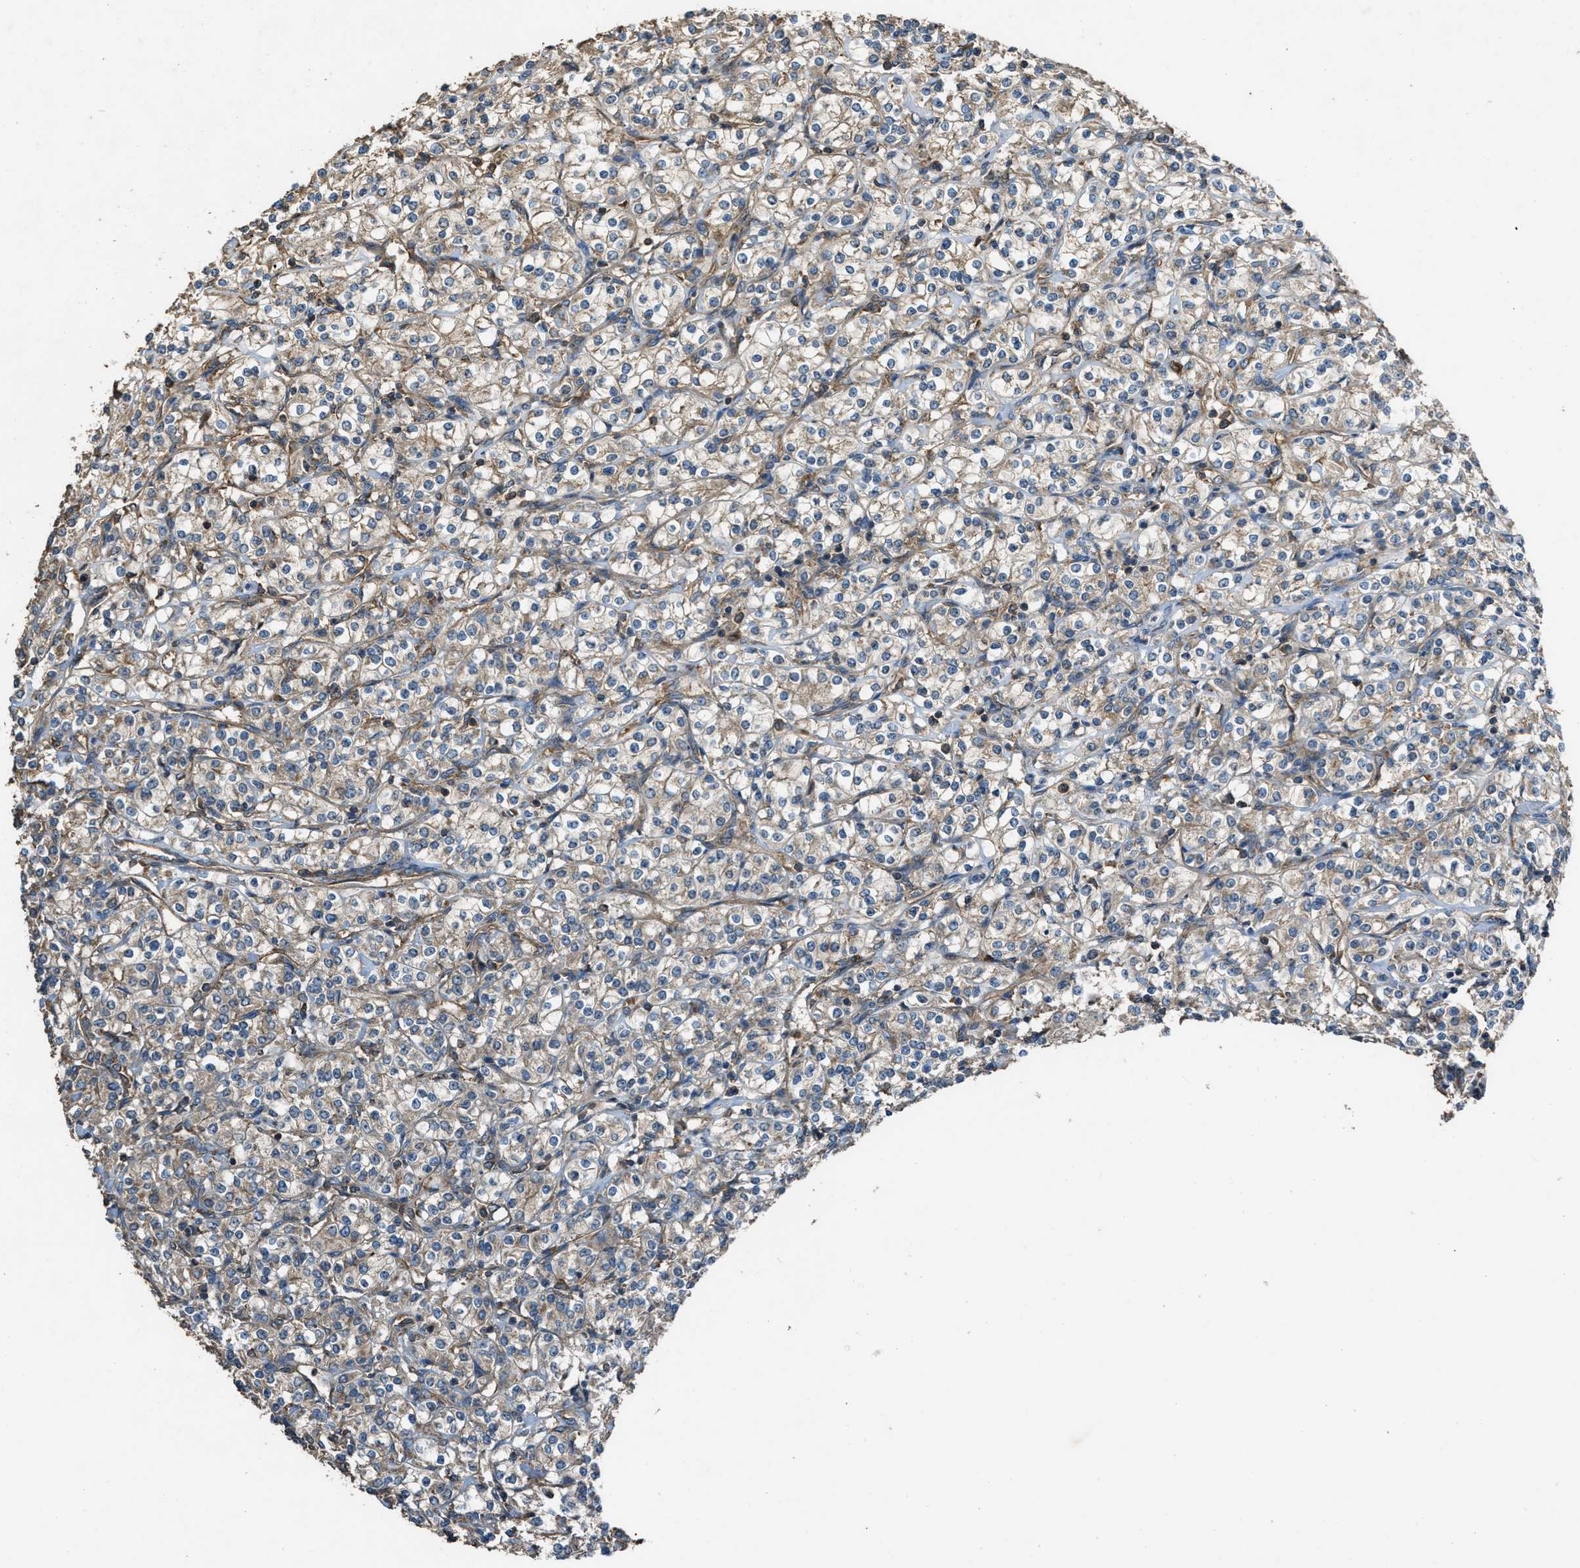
{"staining": {"intensity": "weak", "quantity": ">75%", "location": "cytoplasmic/membranous"}, "tissue": "renal cancer", "cell_type": "Tumor cells", "image_type": "cancer", "snomed": [{"axis": "morphology", "description": "Adenocarcinoma, NOS"}, {"axis": "topography", "description": "Kidney"}], "caption": "Weak cytoplasmic/membranous staining is appreciated in about >75% of tumor cells in adenocarcinoma (renal). The protein is shown in brown color, while the nuclei are stained blue.", "gene": "MAP3K8", "patient": {"sex": "male", "age": 77}}